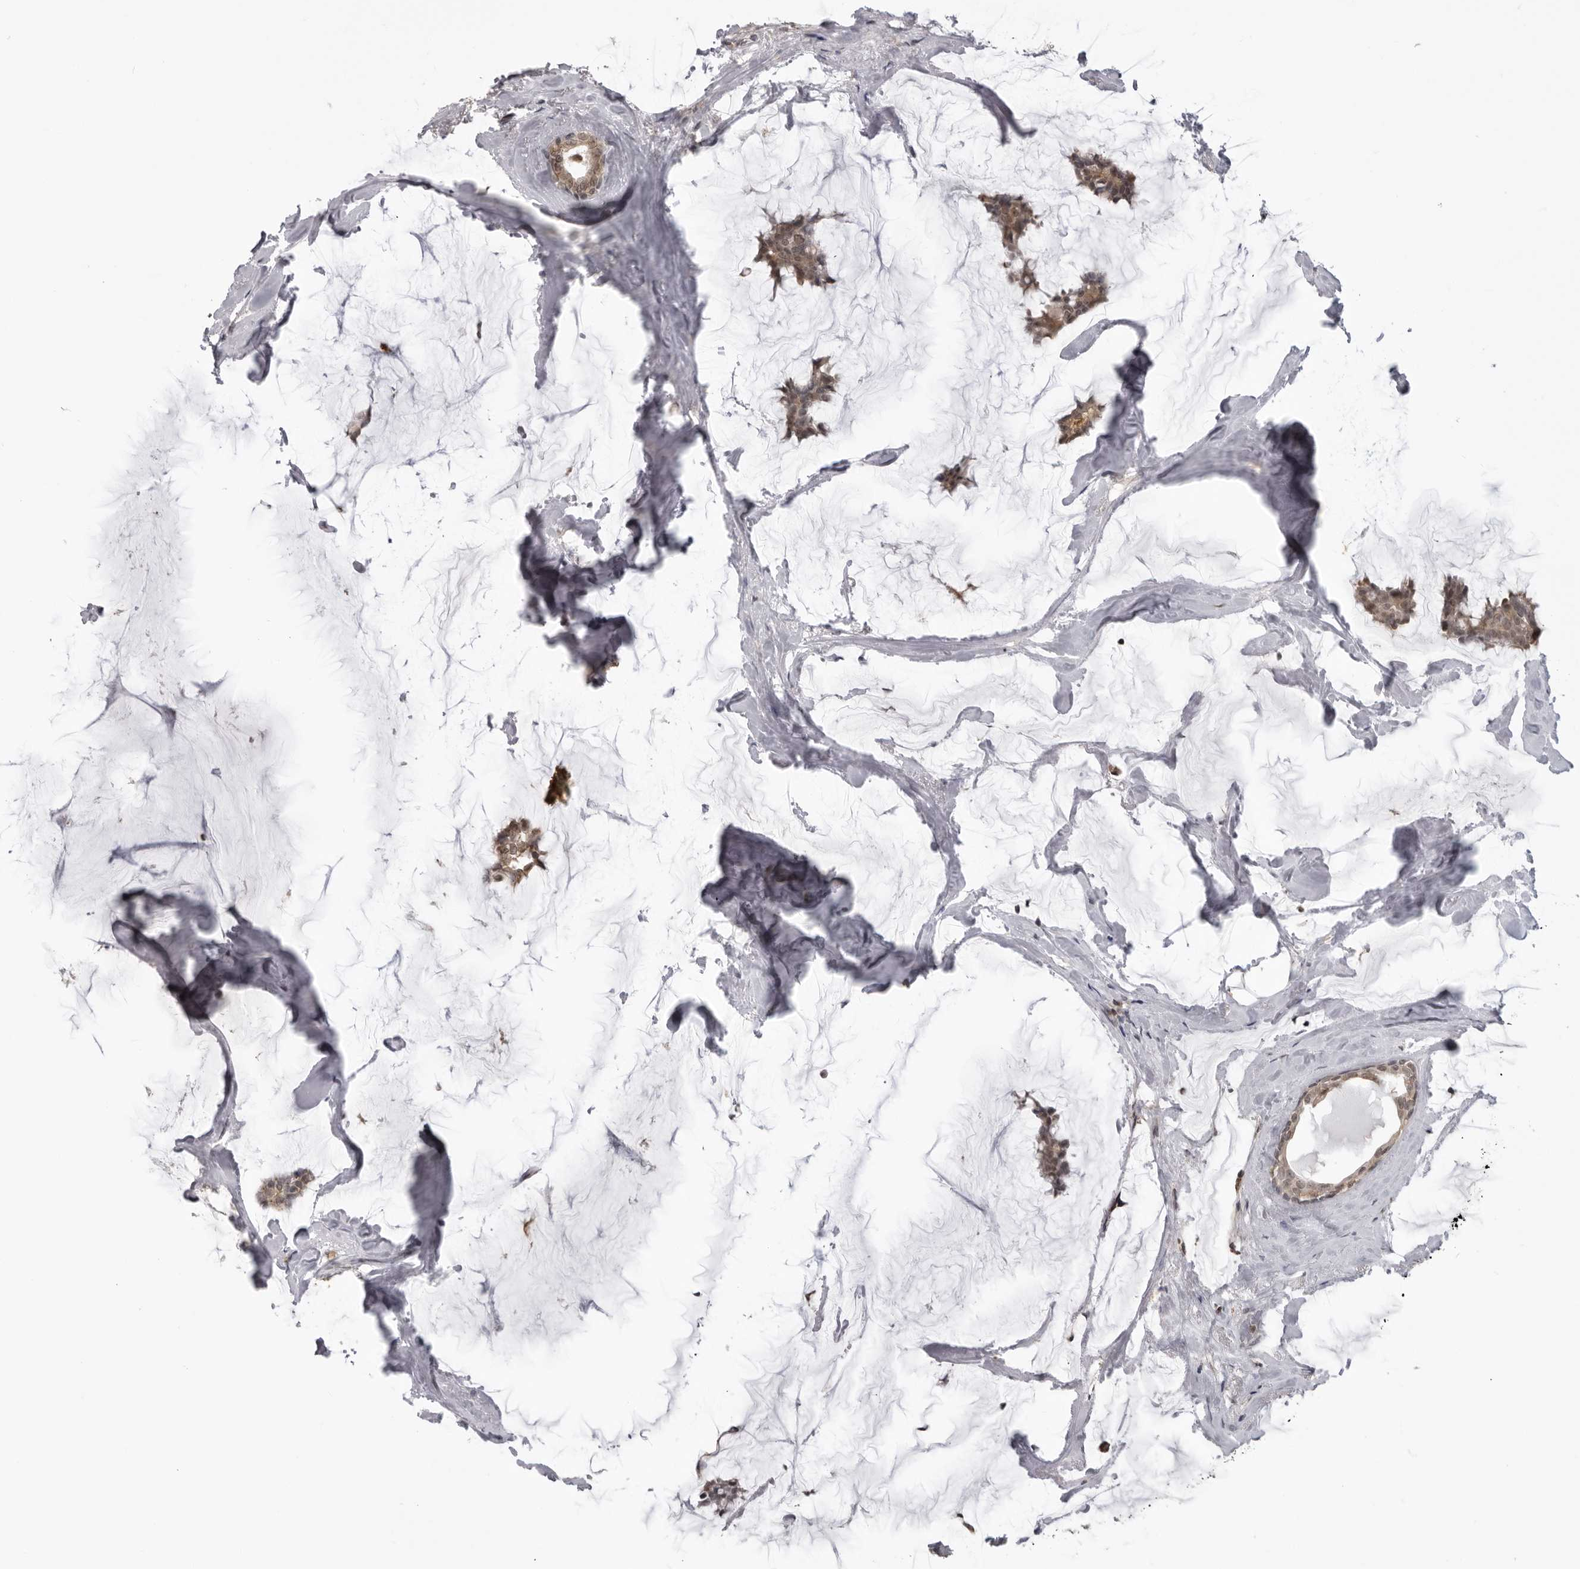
{"staining": {"intensity": "moderate", "quantity": ">75%", "location": "cytoplasmic/membranous"}, "tissue": "breast cancer", "cell_type": "Tumor cells", "image_type": "cancer", "snomed": [{"axis": "morphology", "description": "Duct carcinoma"}, {"axis": "topography", "description": "Breast"}], "caption": "Human breast intraductal carcinoma stained with a protein marker shows moderate staining in tumor cells.", "gene": "PDCL3", "patient": {"sex": "female", "age": 93}}